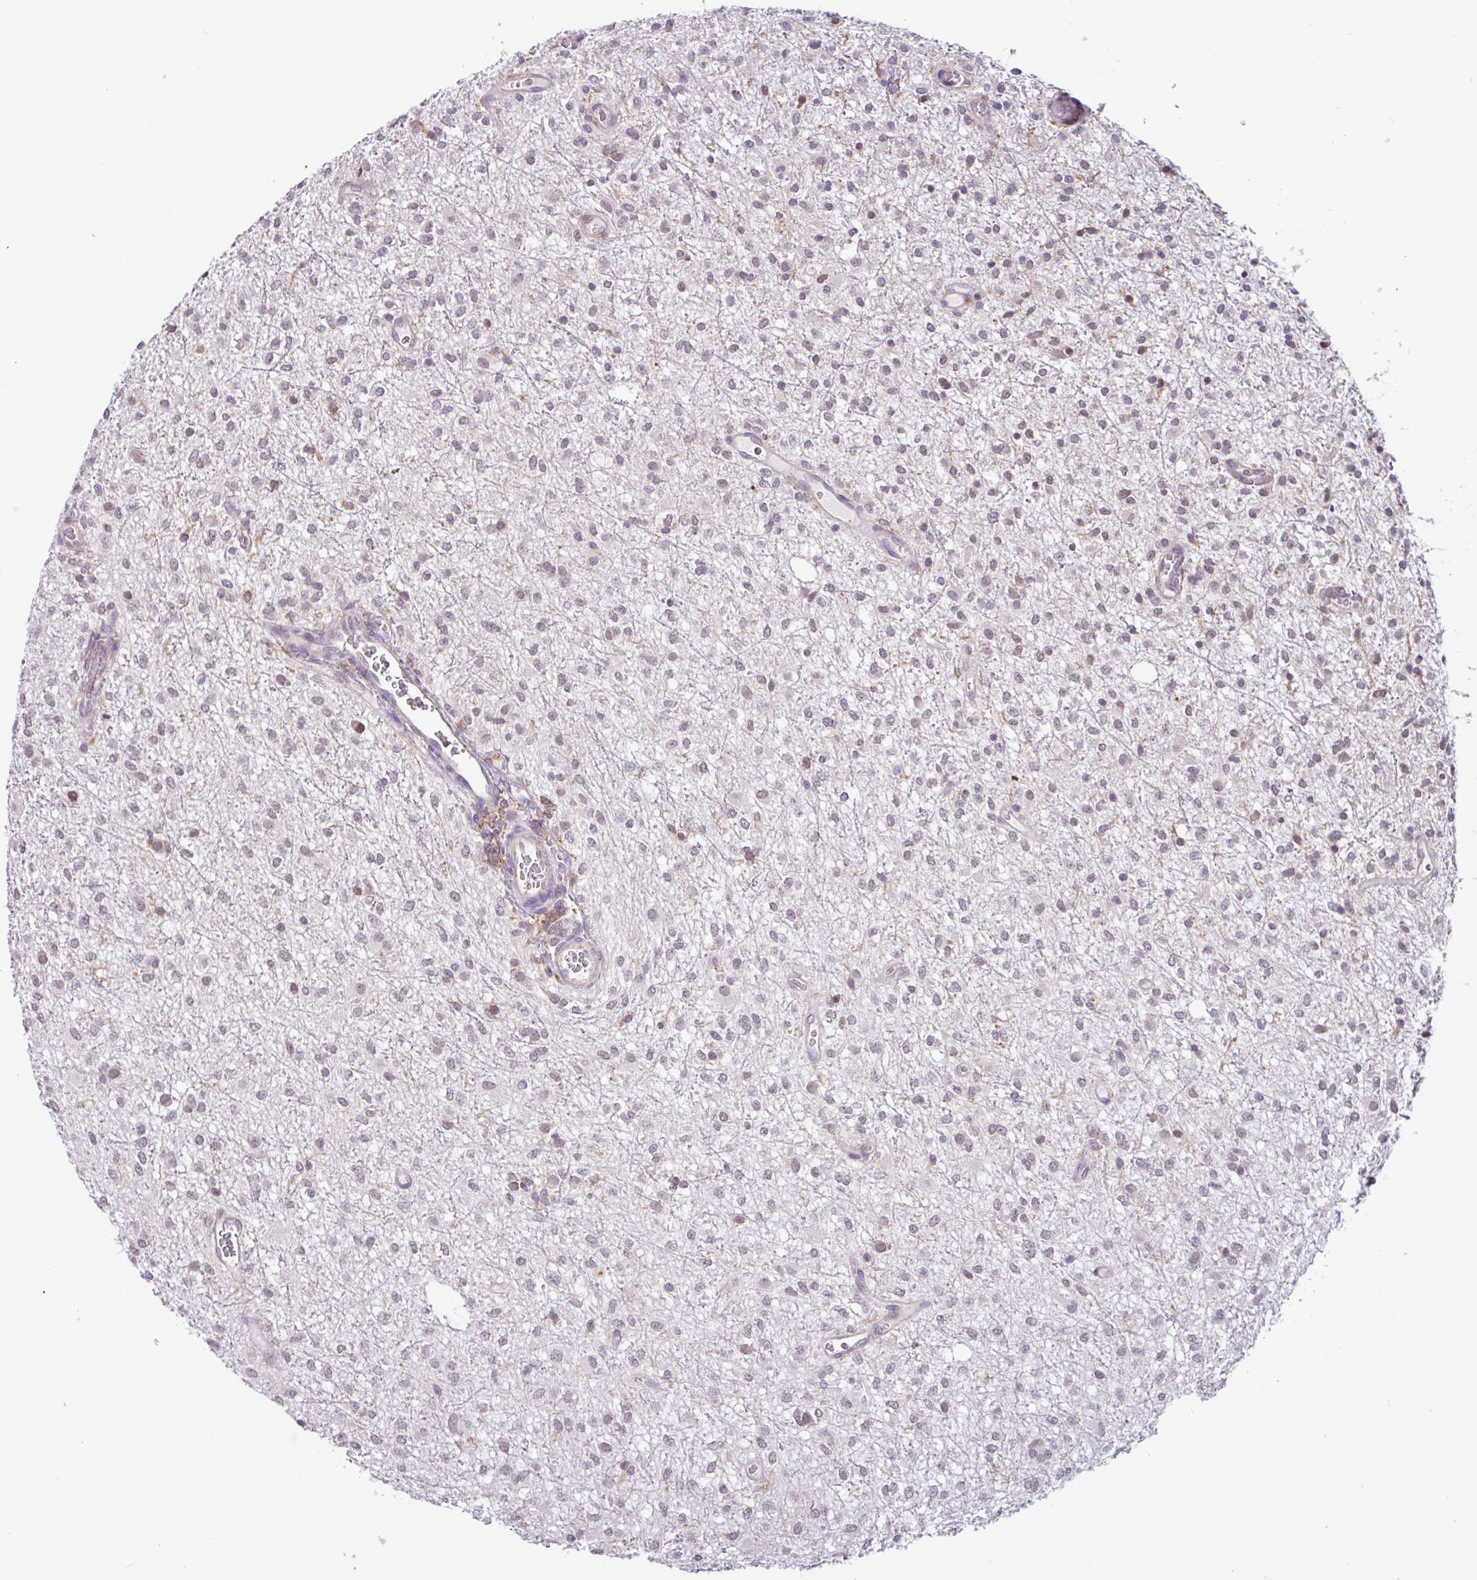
{"staining": {"intensity": "negative", "quantity": "none", "location": "none"}, "tissue": "glioma", "cell_type": "Tumor cells", "image_type": "cancer", "snomed": [{"axis": "morphology", "description": "Glioma, malignant, Low grade"}, {"axis": "topography", "description": "Cerebellum"}], "caption": "A photomicrograph of glioma stained for a protein reveals no brown staining in tumor cells.", "gene": "ACTR3", "patient": {"sex": "female", "age": 5}}